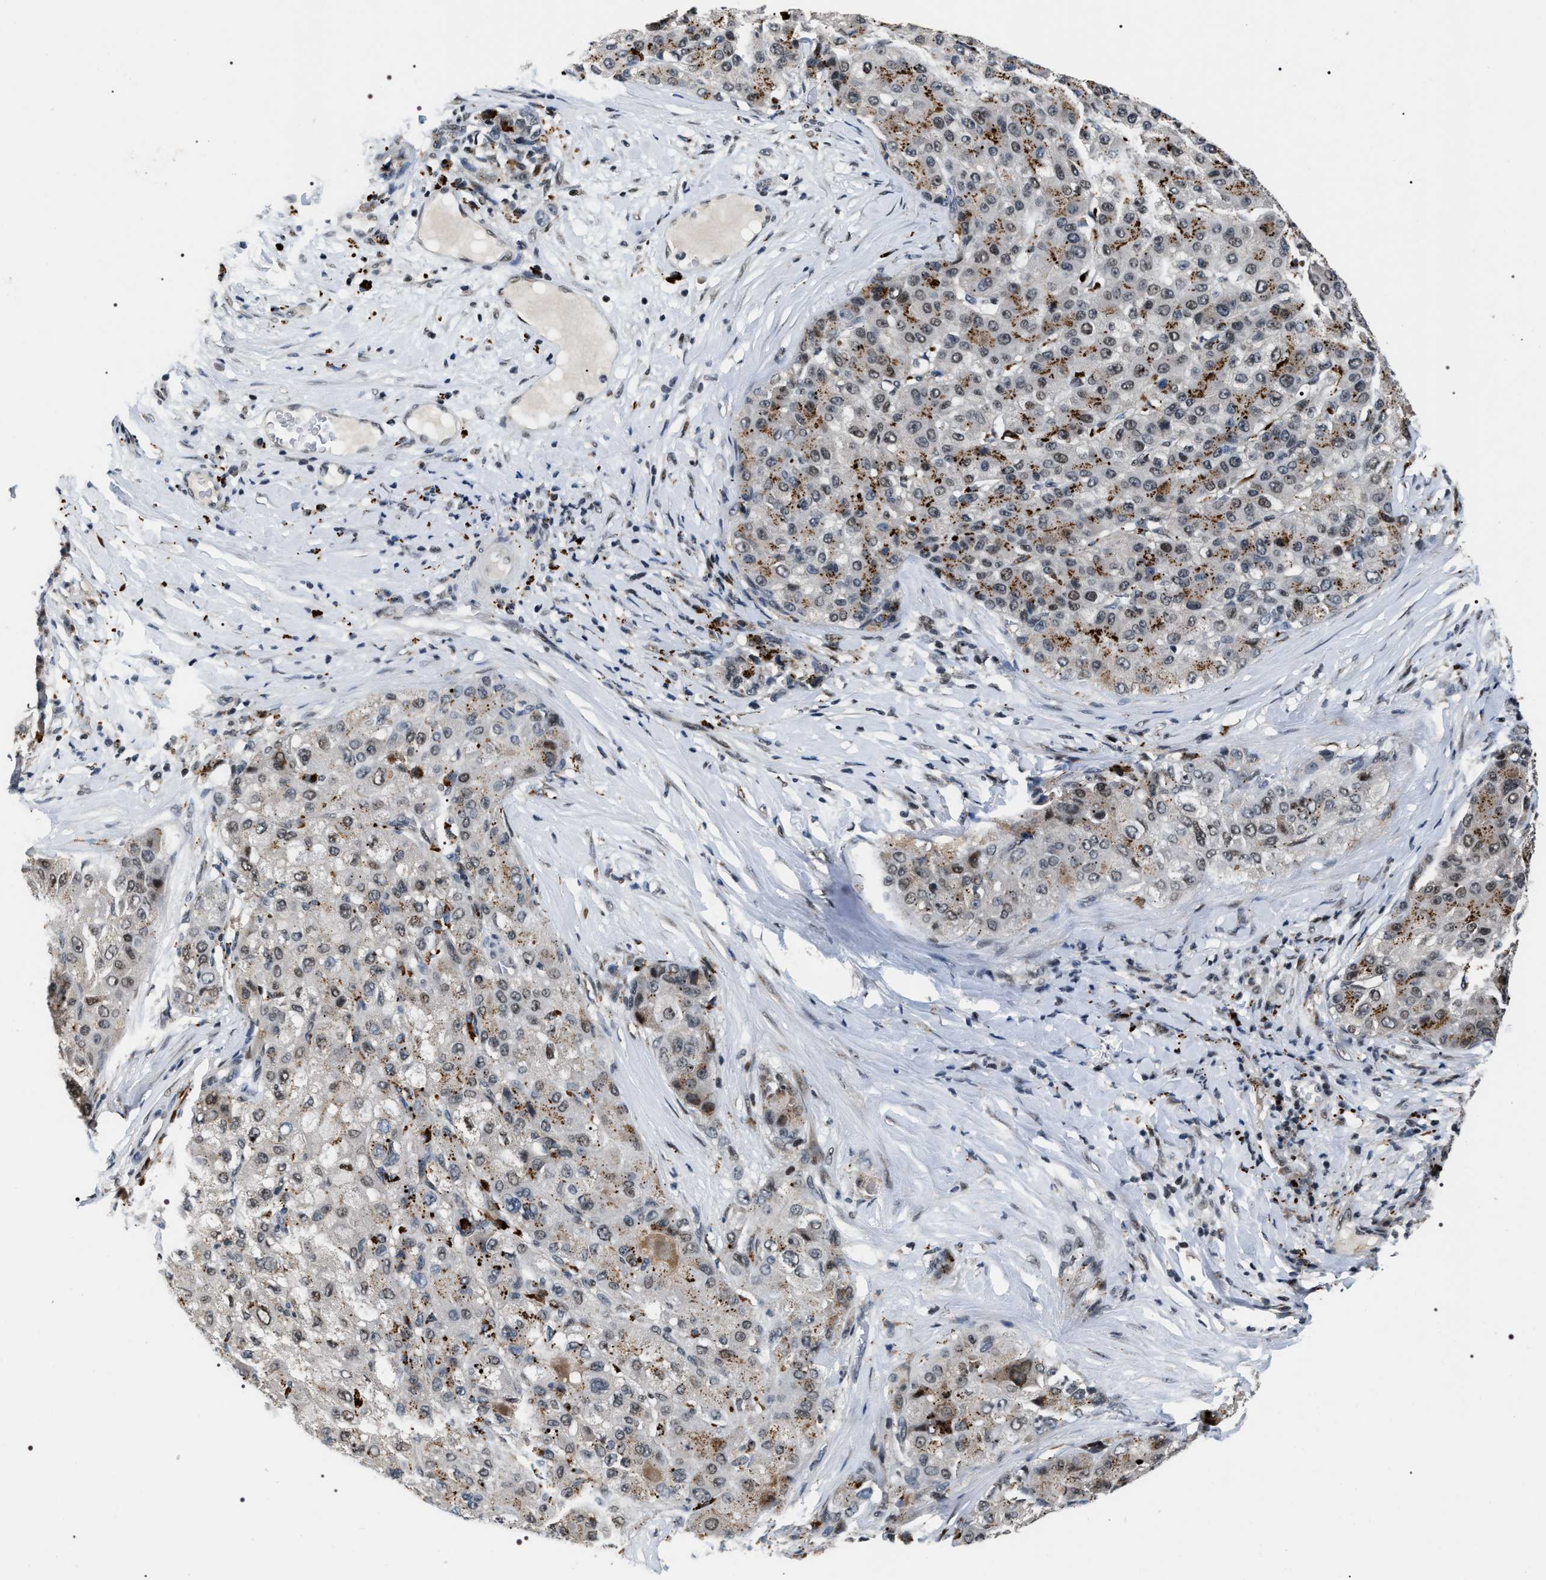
{"staining": {"intensity": "moderate", "quantity": "25%-75%", "location": "cytoplasmic/membranous"}, "tissue": "liver cancer", "cell_type": "Tumor cells", "image_type": "cancer", "snomed": [{"axis": "morphology", "description": "Carcinoma, Hepatocellular, NOS"}, {"axis": "topography", "description": "Liver"}], "caption": "The immunohistochemical stain shows moderate cytoplasmic/membranous positivity in tumor cells of liver cancer (hepatocellular carcinoma) tissue.", "gene": "C7orf25", "patient": {"sex": "male", "age": 80}}